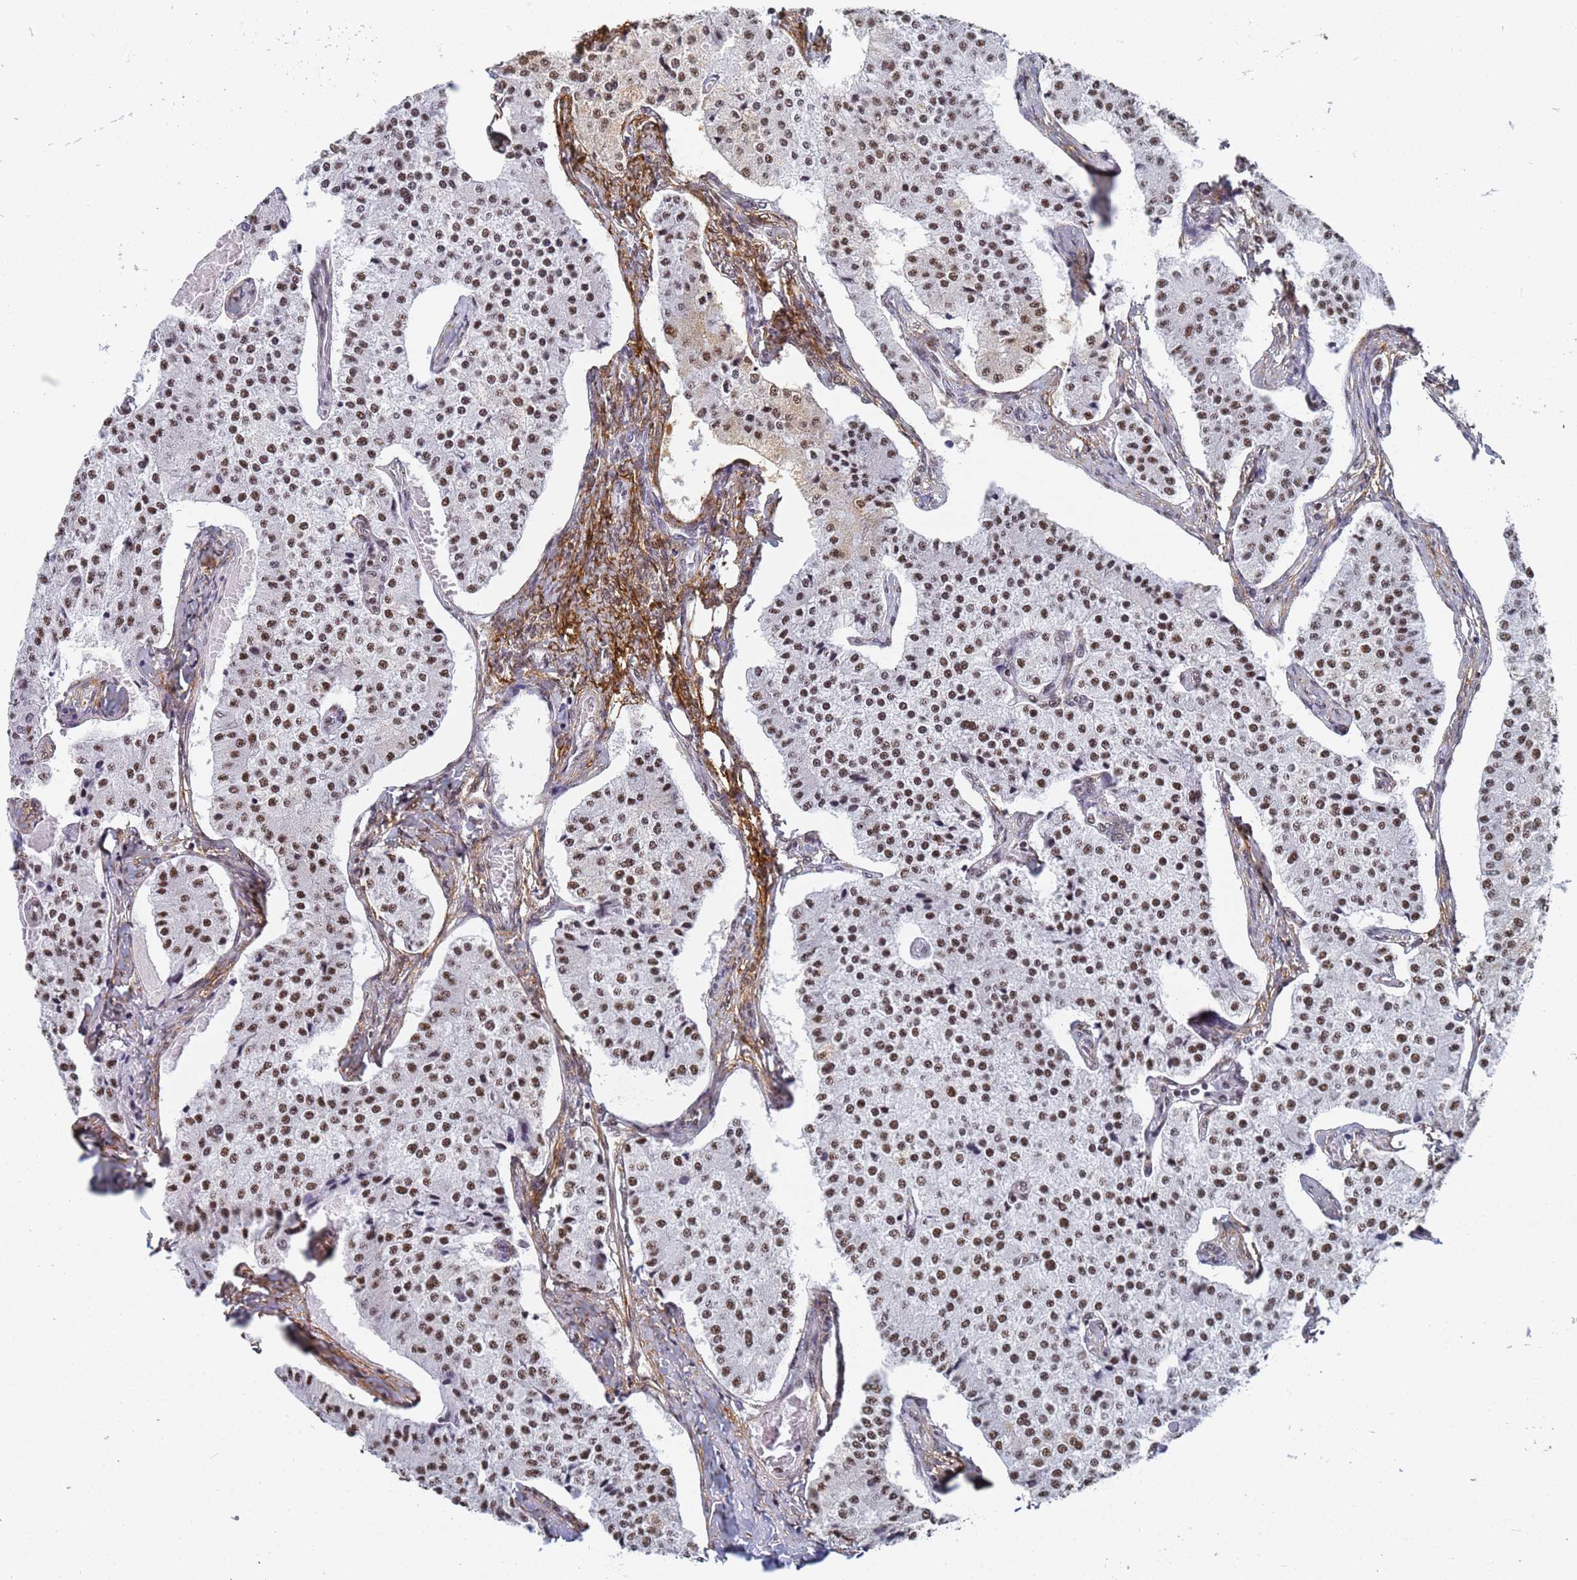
{"staining": {"intensity": "moderate", "quantity": ">75%", "location": "nuclear"}, "tissue": "carcinoid", "cell_type": "Tumor cells", "image_type": "cancer", "snomed": [{"axis": "morphology", "description": "Carcinoid, malignant, NOS"}, {"axis": "topography", "description": "Colon"}], "caption": "A micrograph of malignant carcinoid stained for a protein reveals moderate nuclear brown staining in tumor cells.", "gene": "PRRT4", "patient": {"sex": "female", "age": 52}}